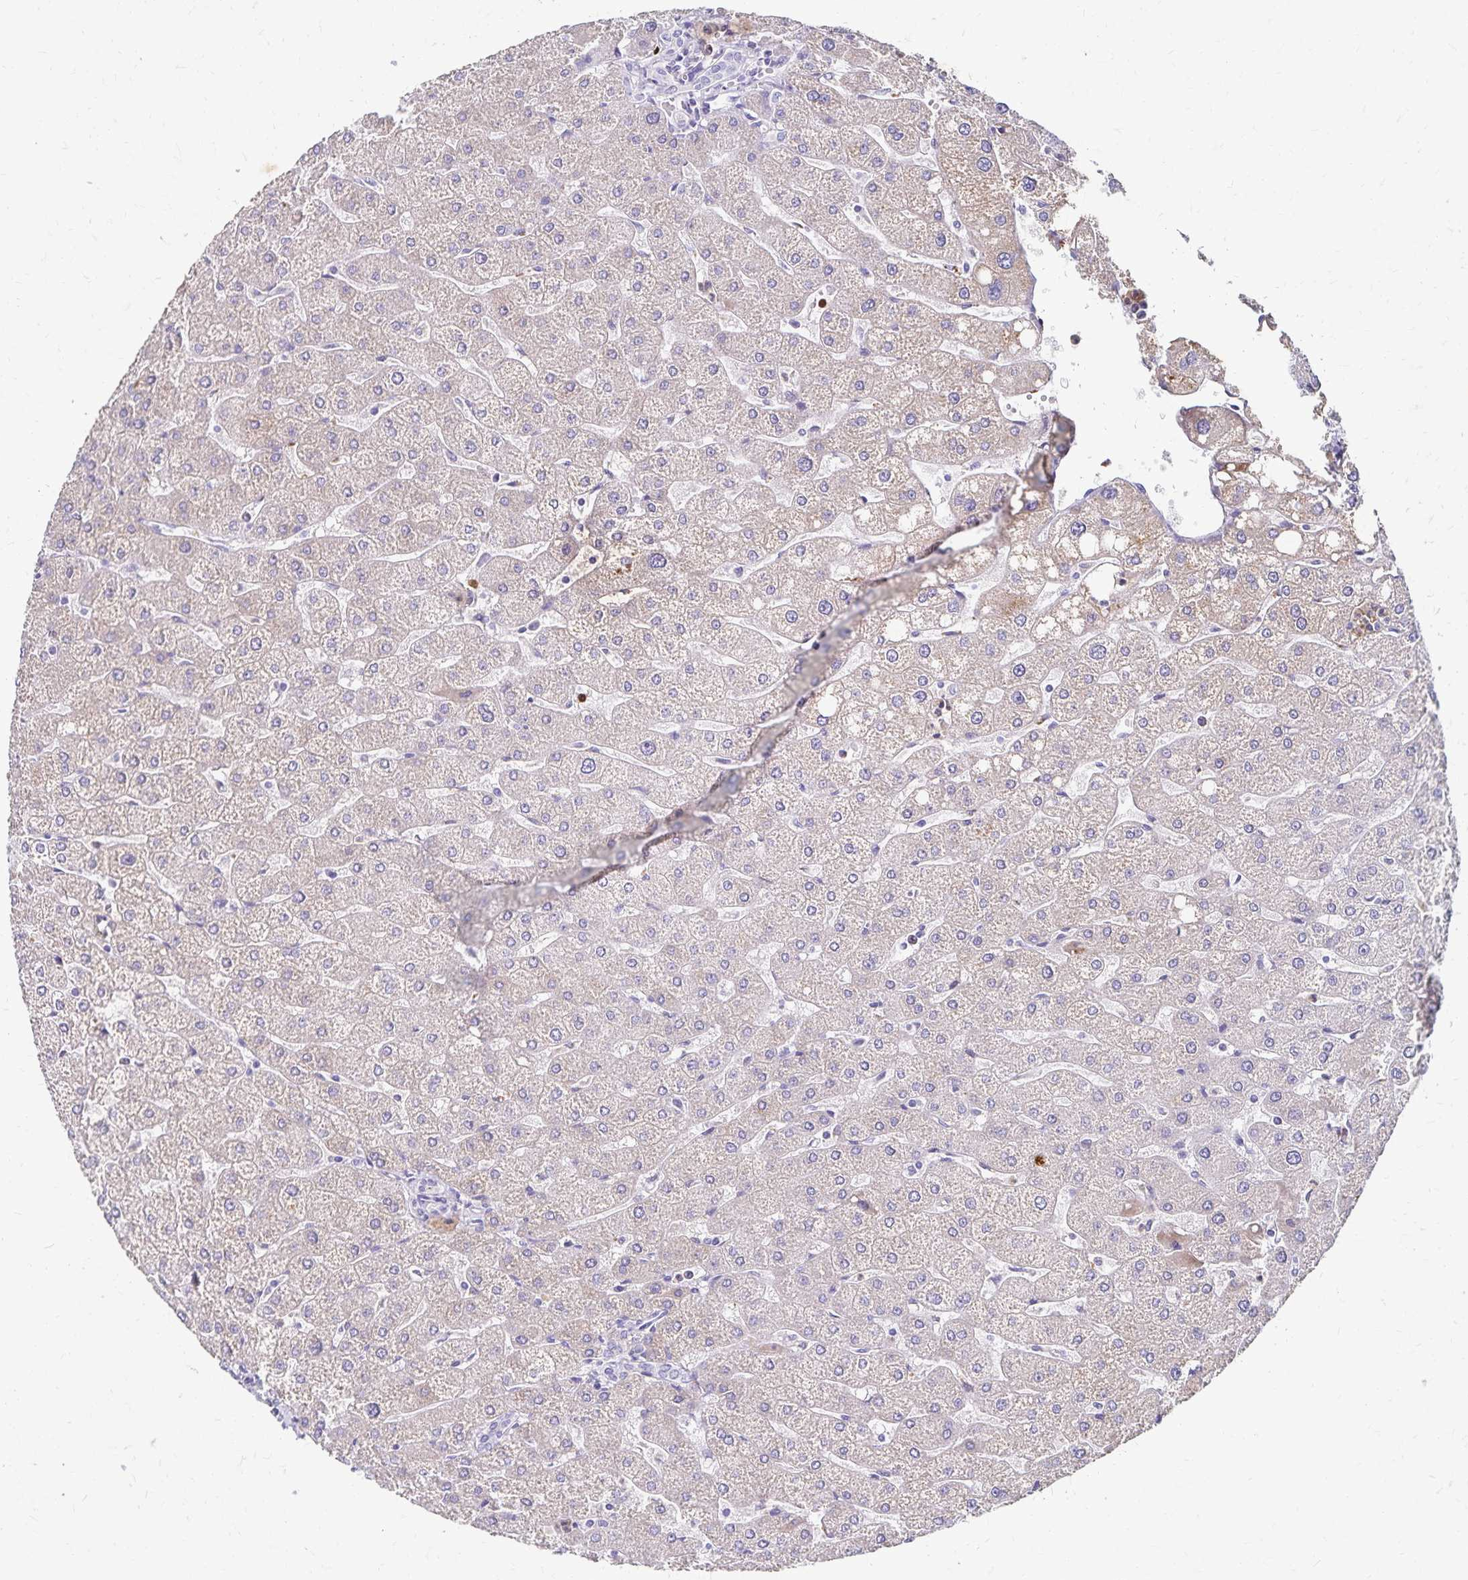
{"staining": {"intensity": "negative", "quantity": "none", "location": "none"}, "tissue": "liver", "cell_type": "Cholangiocytes", "image_type": "normal", "snomed": [{"axis": "morphology", "description": "Normal tissue, NOS"}, {"axis": "topography", "description": "Liver"}], "caption": "The image reveals no staining of cholangiocytes in benign liver.", "gene": "PAX5", "patient": {"sex": "male", "age": 67}}